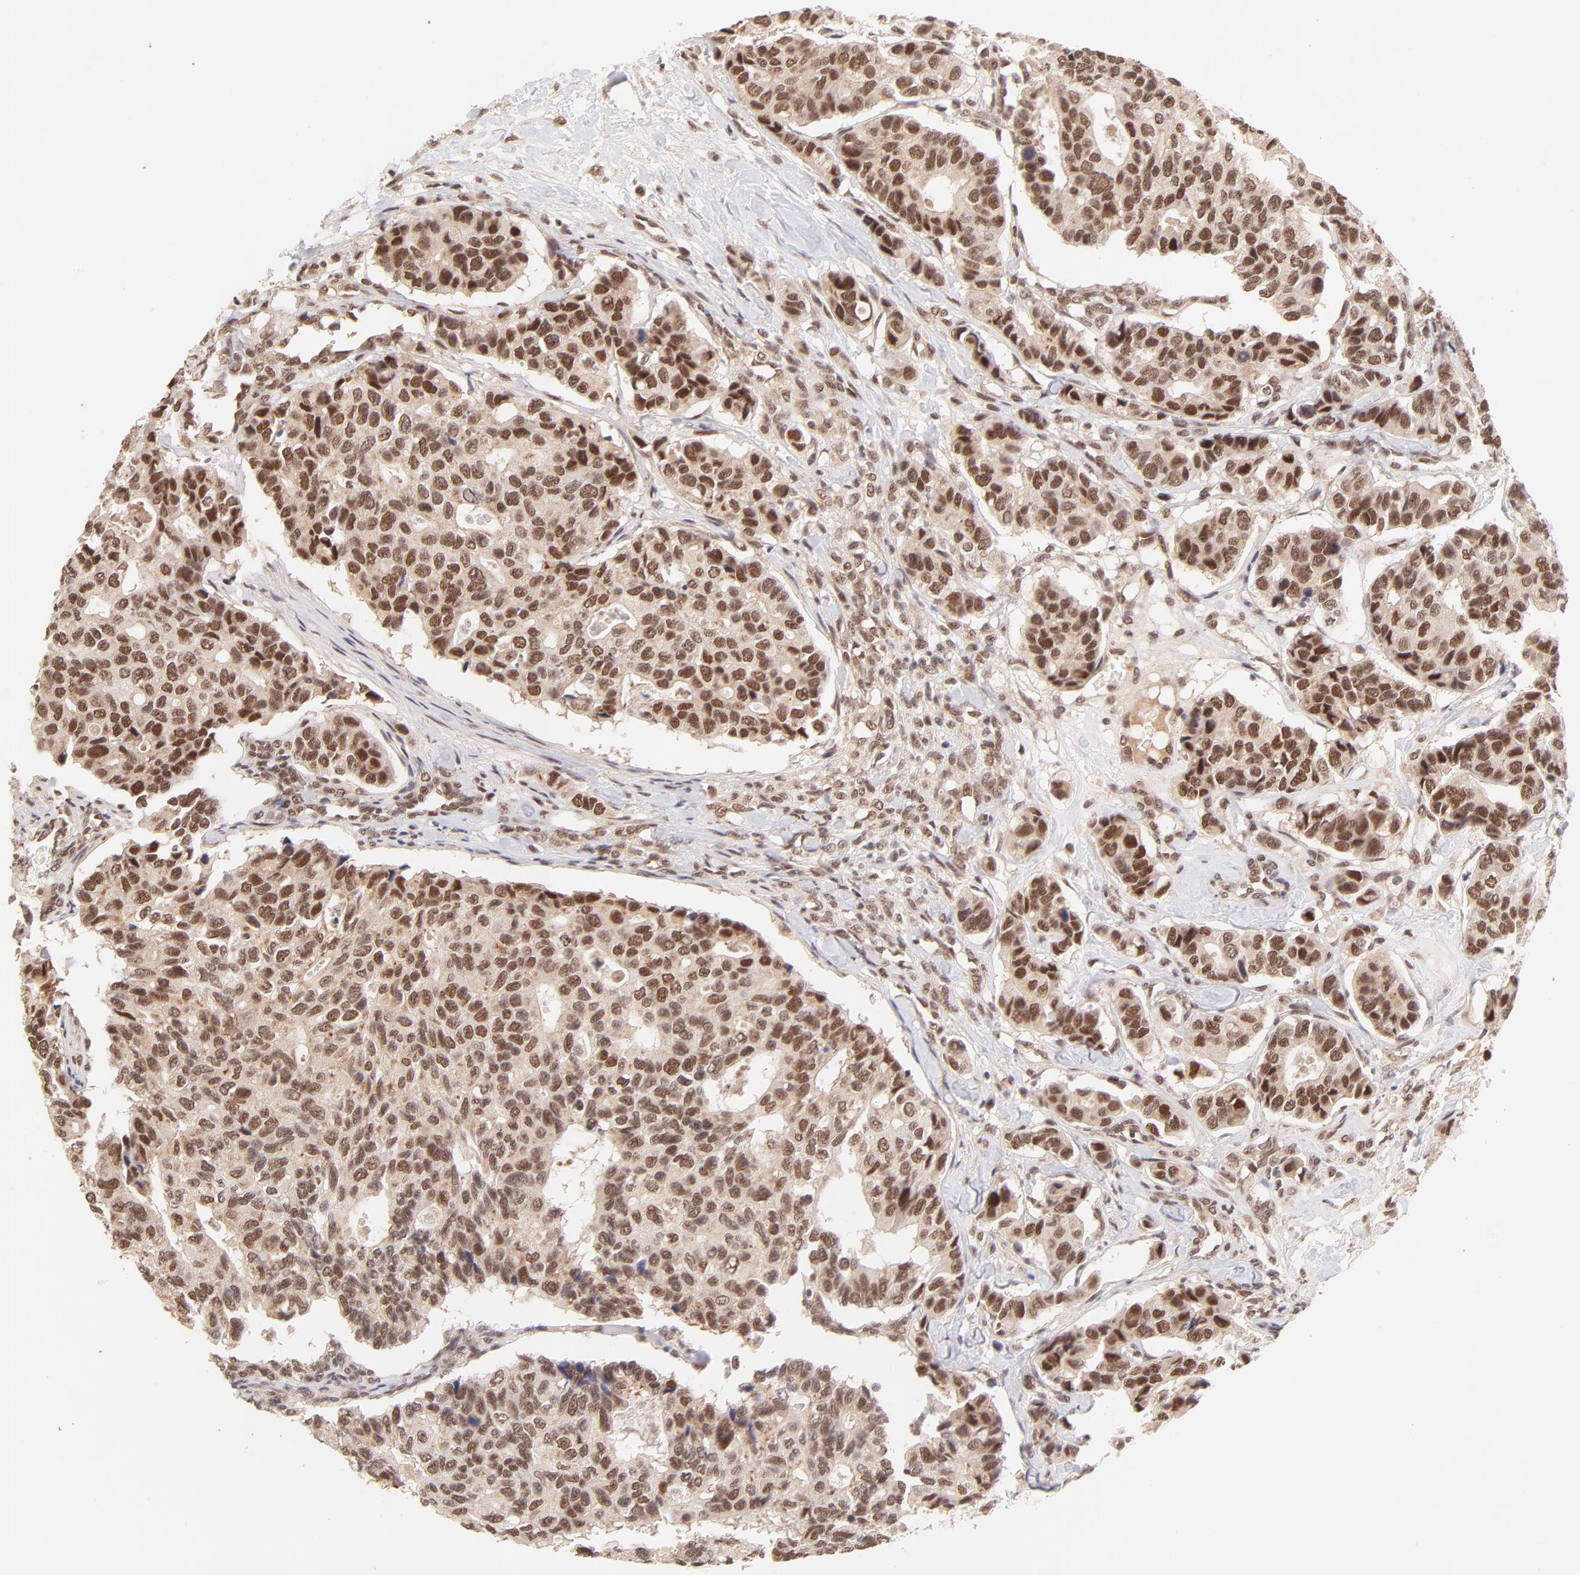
{"staining": {"intensity": "strong", "quantity": ">75%", "location": "nuclear"}, "tissue": "breast cancer", "cell_type": "Tumor cells", "image_type": "cancer", "snomed": [{"axis": "morphology", "description": "Duct carcinoma"}, {"axis": "topography", "description": "Breast"}], "caption": "Immunohistochemistry (DAB (3,3'-diaminobenzidine)) staining of intraductal carcinoma (breast) exhibits strong nuclear protein positivity in approximately >75% of tumor cells. (brown staining indicates protein expression, while blue staining denotes nuclei).", "gene": "MED12", "patient": {"sex": "female", "age": 69}}